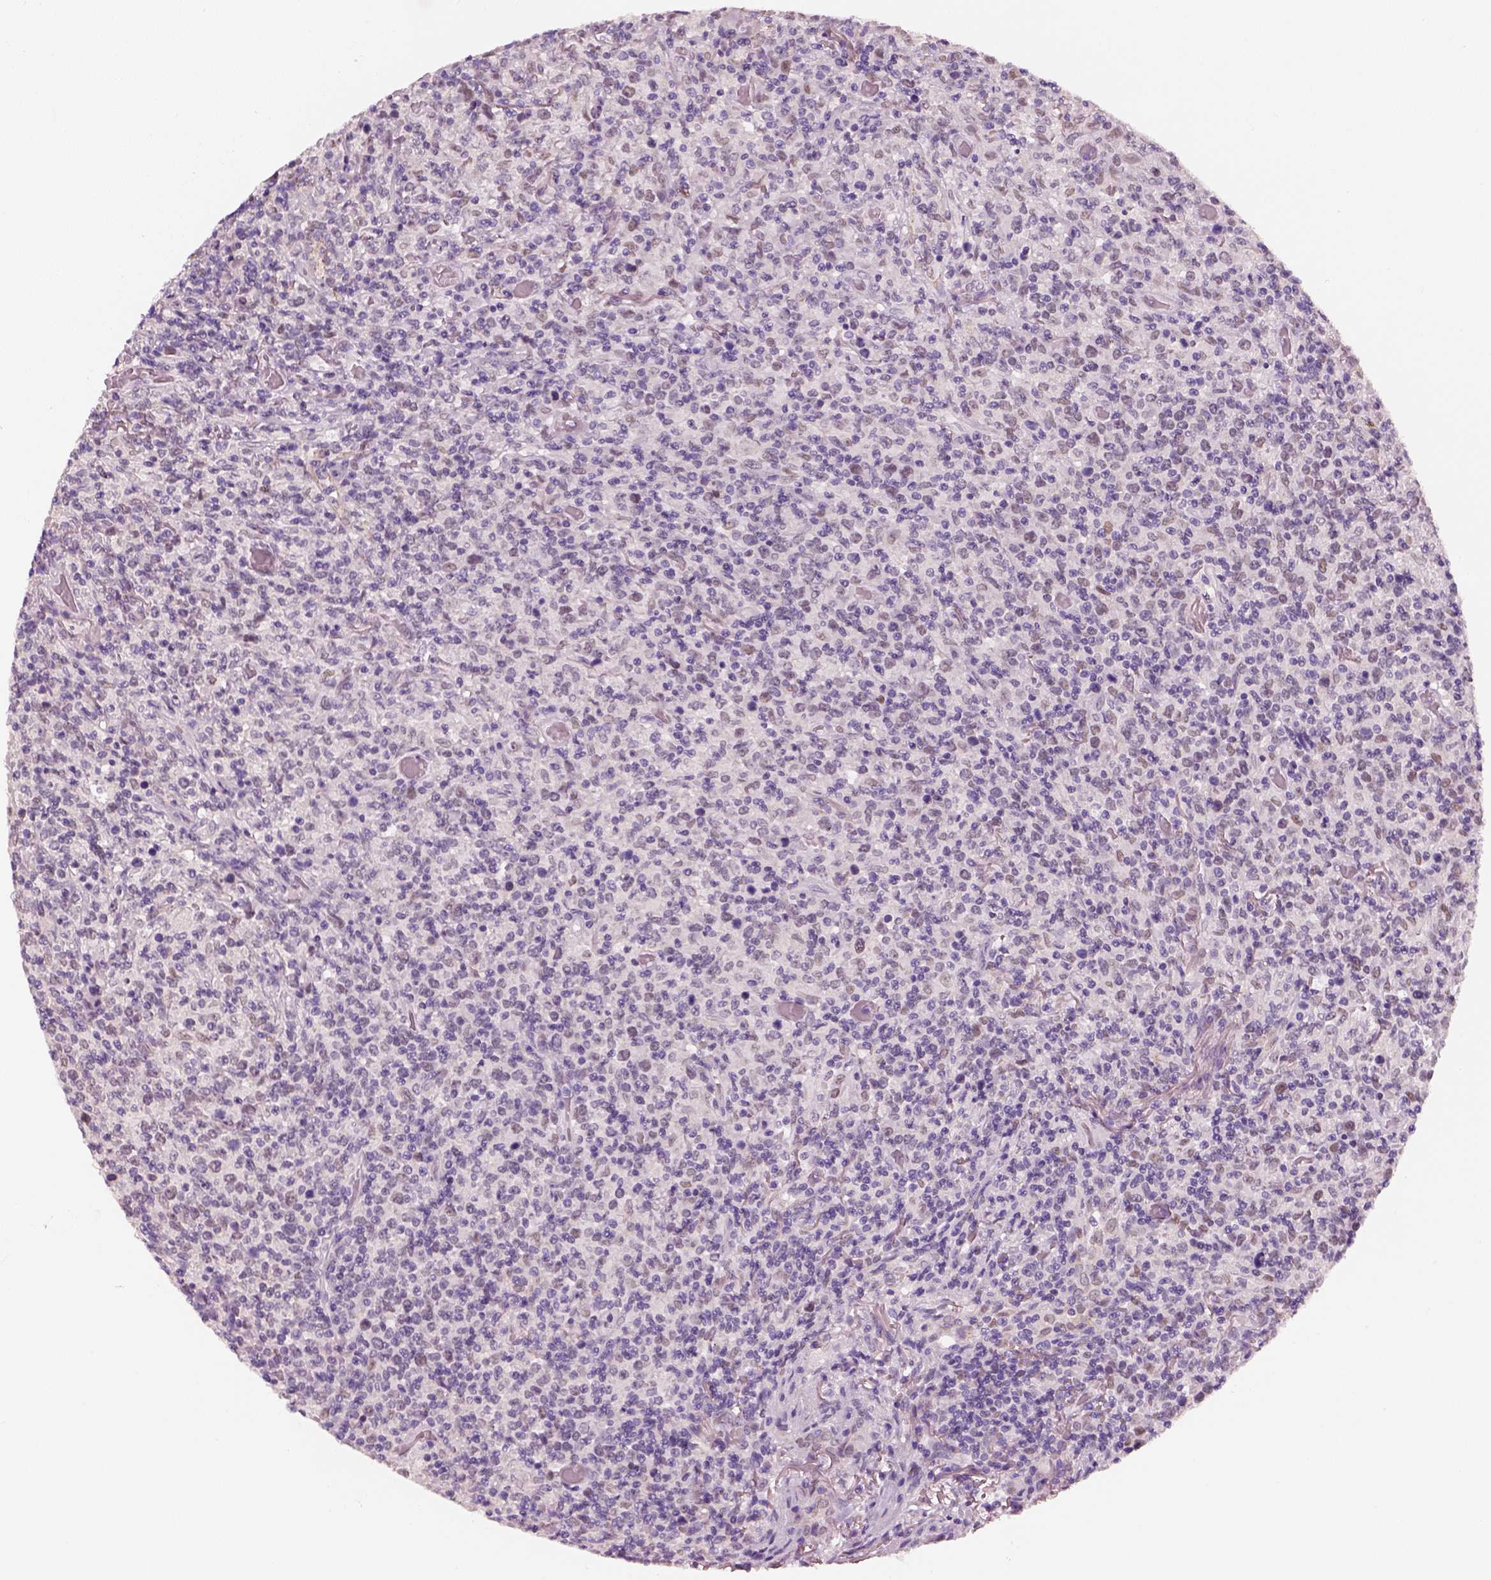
{"staining": {"intensity": "negative", "quantity": "none", "location": "none"}, "tissue": "lymphoma", "cell_type": "Tumor cells", "image_type": "cancer", "snomed": [{"axis": "morphology", "description": "Malignant lymphoma, non-Hodgkin's type, High grade"}, {"axis": "topography", "description": "Lung"}], "caption": "High-grade malignant lymphoma, non-Hodgkin's type was stained to show a protein in brown. There is no significant expression in tumor cells. Nuclei are stained in blue.", "gene": "ELSPBP1", "patient": {"sex": "male", "age": 79}}